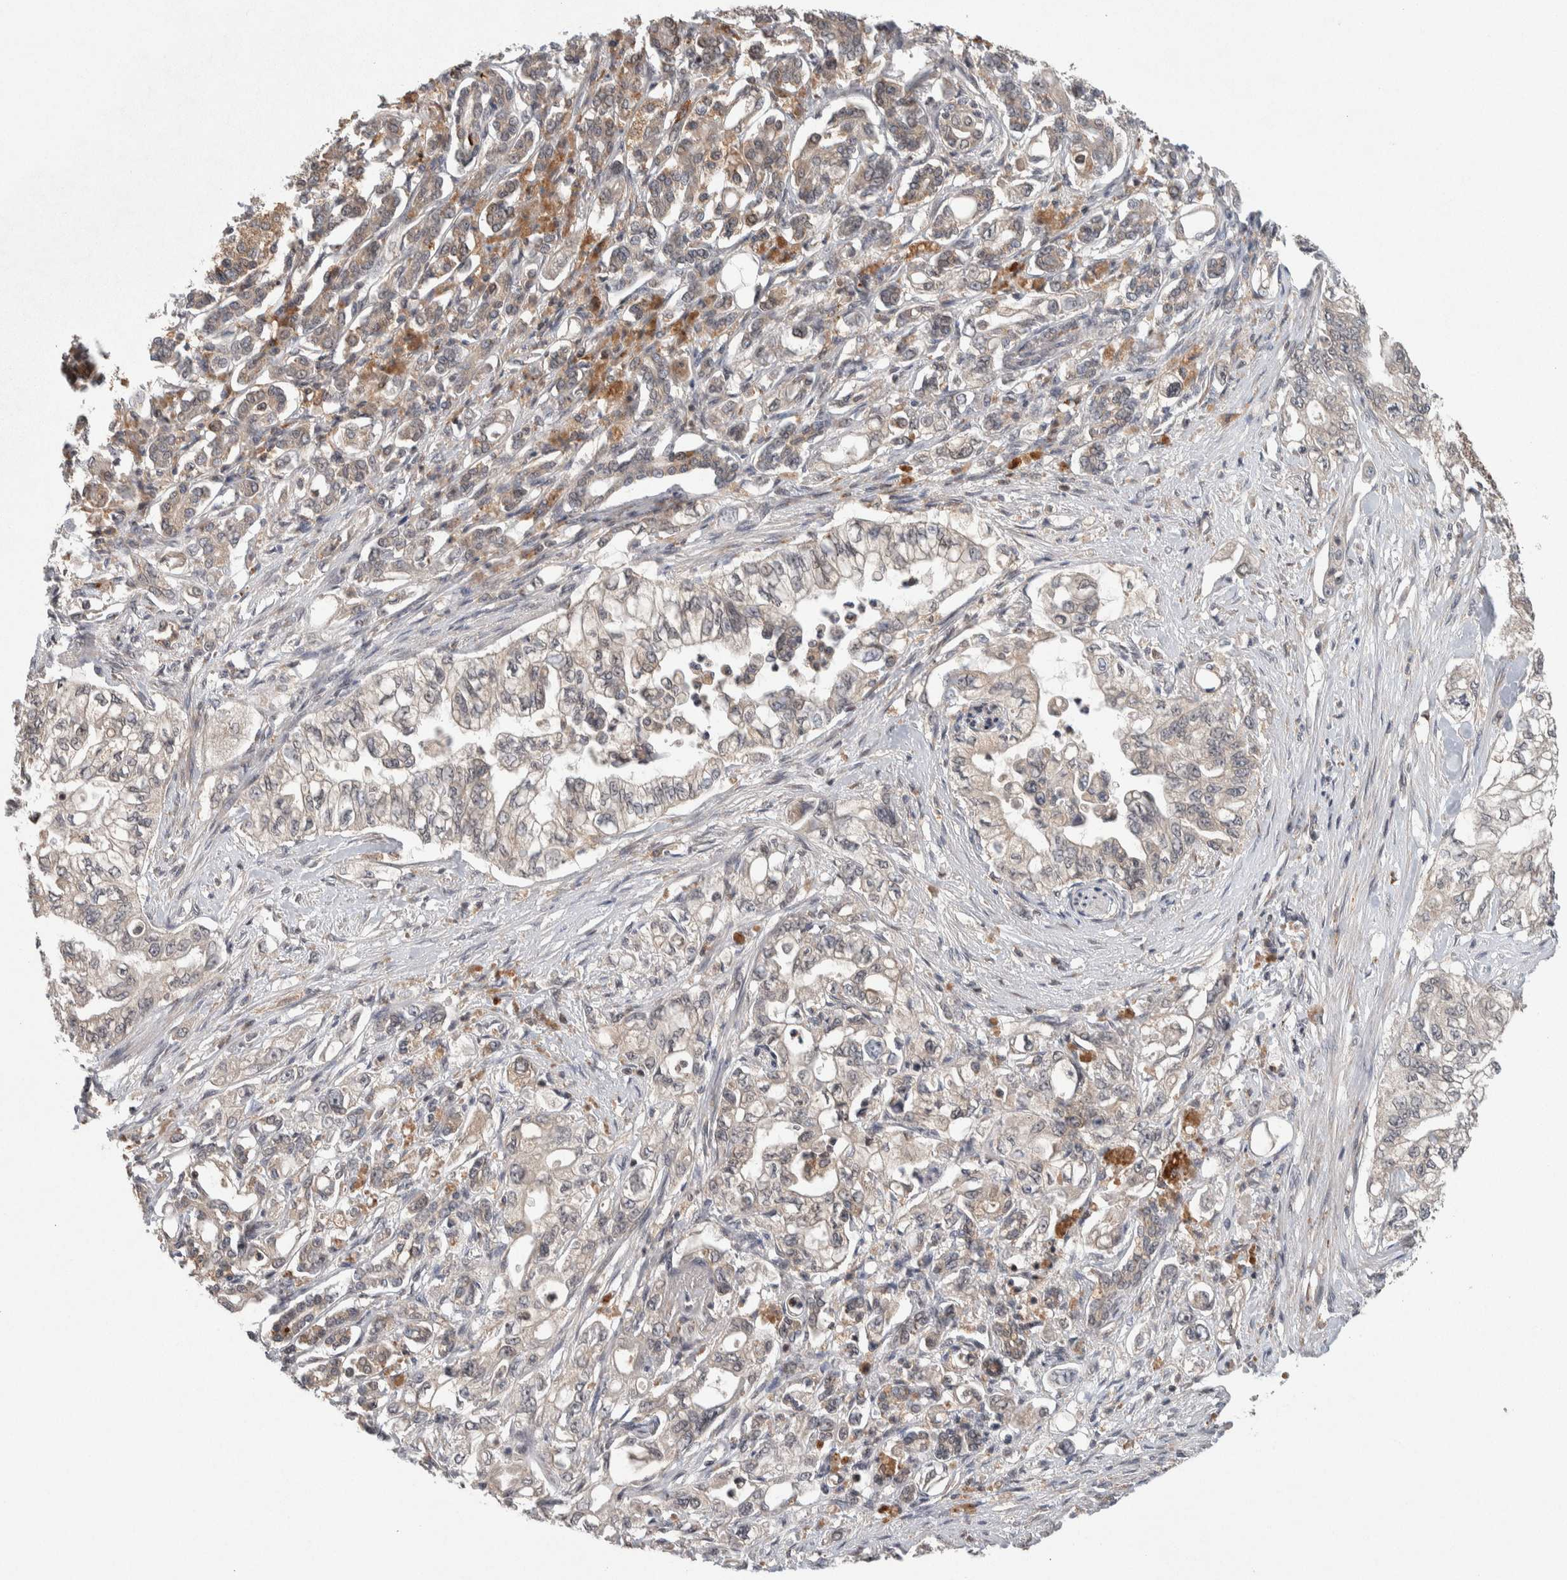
{"staining": {"intensity": "negative", "quantity": "none", "location": "none"}, "tissue": "pancreatic cancer", "cell_type": "Tumor cells", "image_type": "cancer", "snomed": [{"axis": "morphology", "description": "Normal tissue, NOS"}, {"axis": "topography", "description": "Pancreas"}], "caption": "Photomicrograph shows no significant protein expression in tumor cells of pancreatic cancer.", "gene": "KCNK1", "patient": {"sex": "male", "age": 42}}